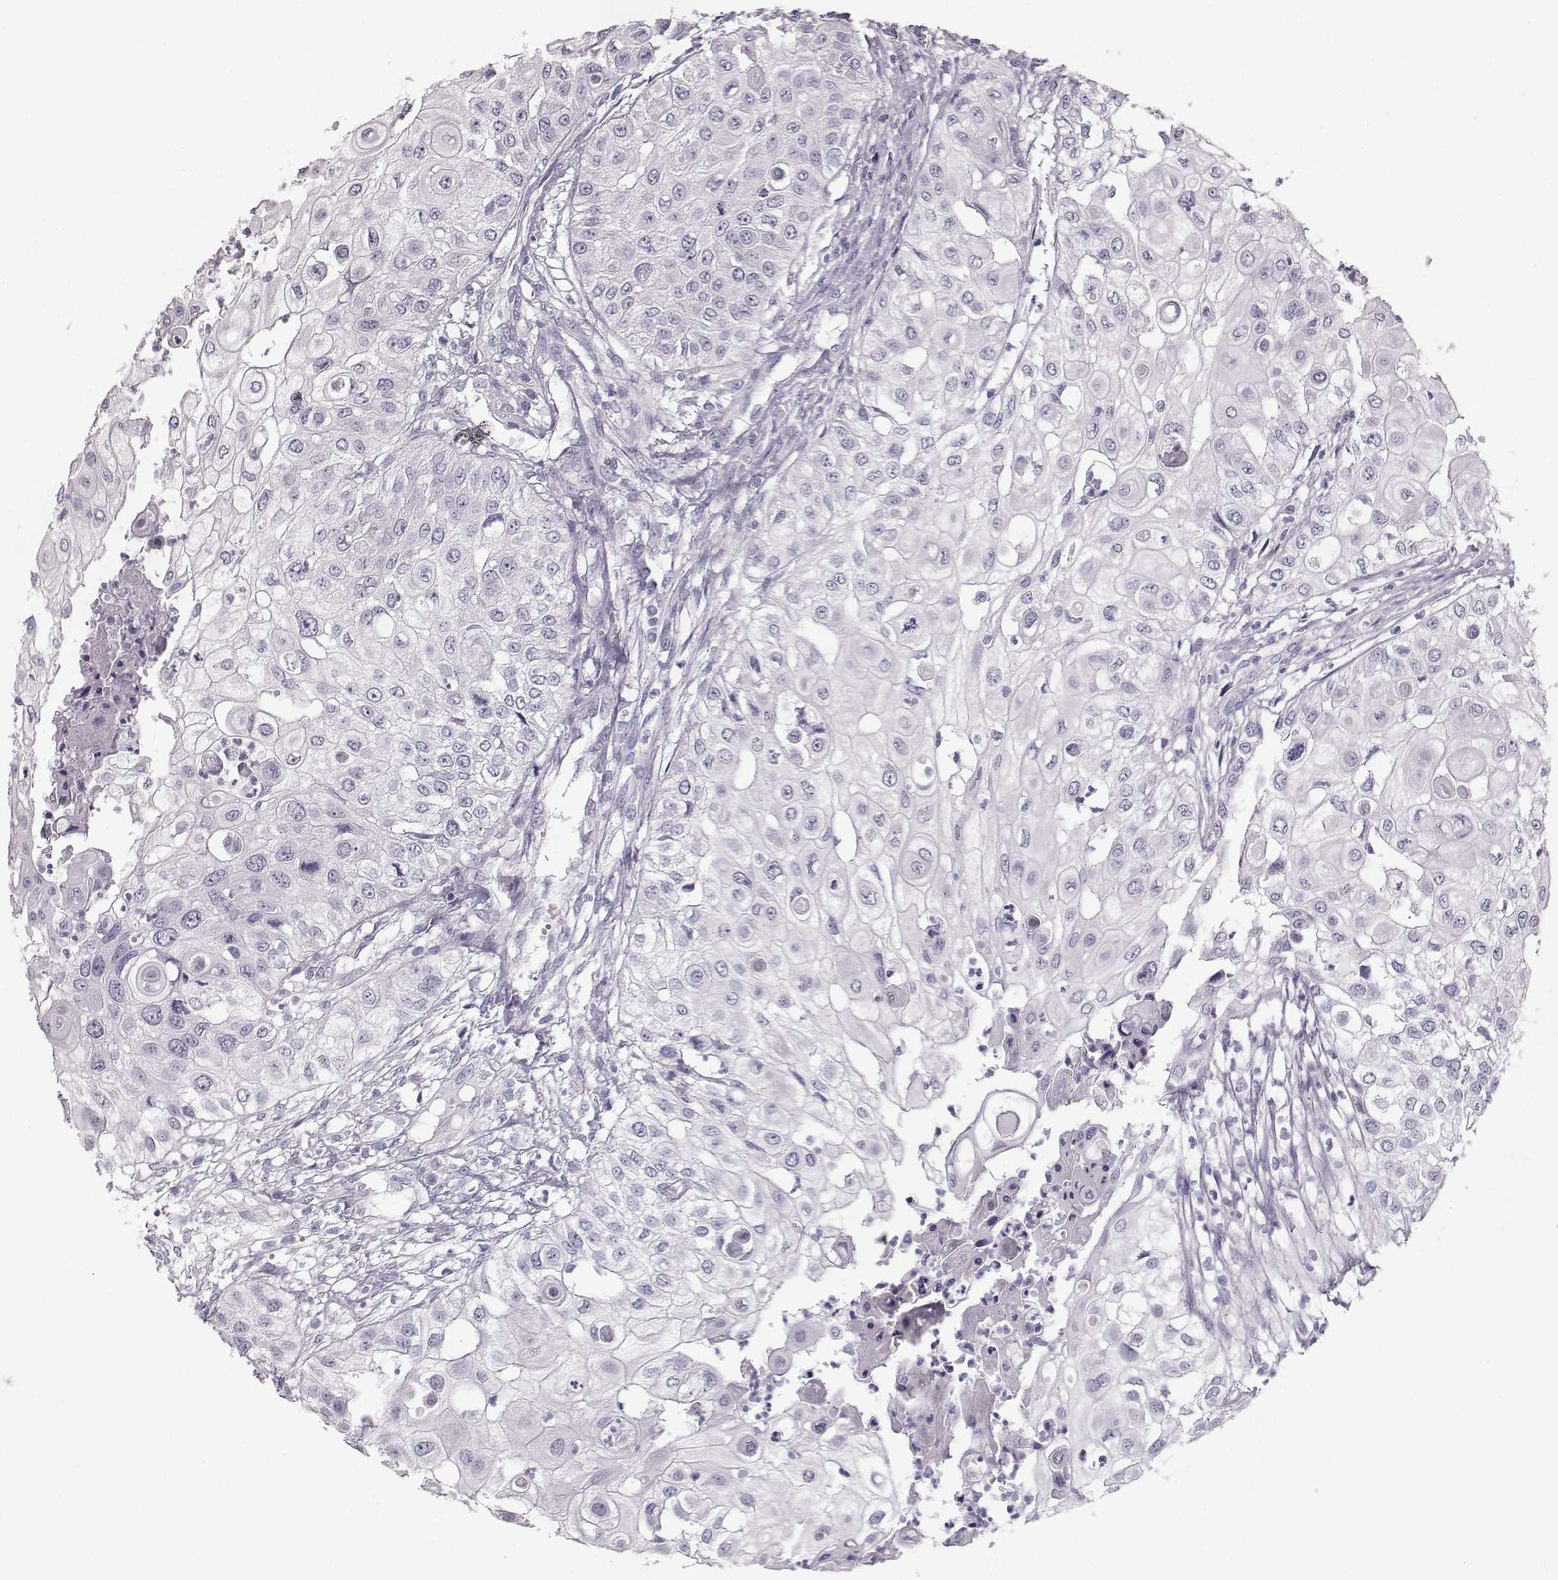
{"staining": {"intensity": "negative", "quantity": "none", "location": "none"}, "tissue": "urothelial cancer", "cell_type": "Tumor cells", "image_type": "cancer", "snomed": [{"axis": "morphology", "description": "Urothelial carcinoma, High grade"}, {"axis": "topography", "description": "Urinary bladder"}], "caption": "Urothelial carcinoma (high-grade) stained for a protein using immunohistochemistry (IHC) exhibits no expression tumor cells.", "gene": "NPTXR", "patient": {"sex": "female", "age": 79}}